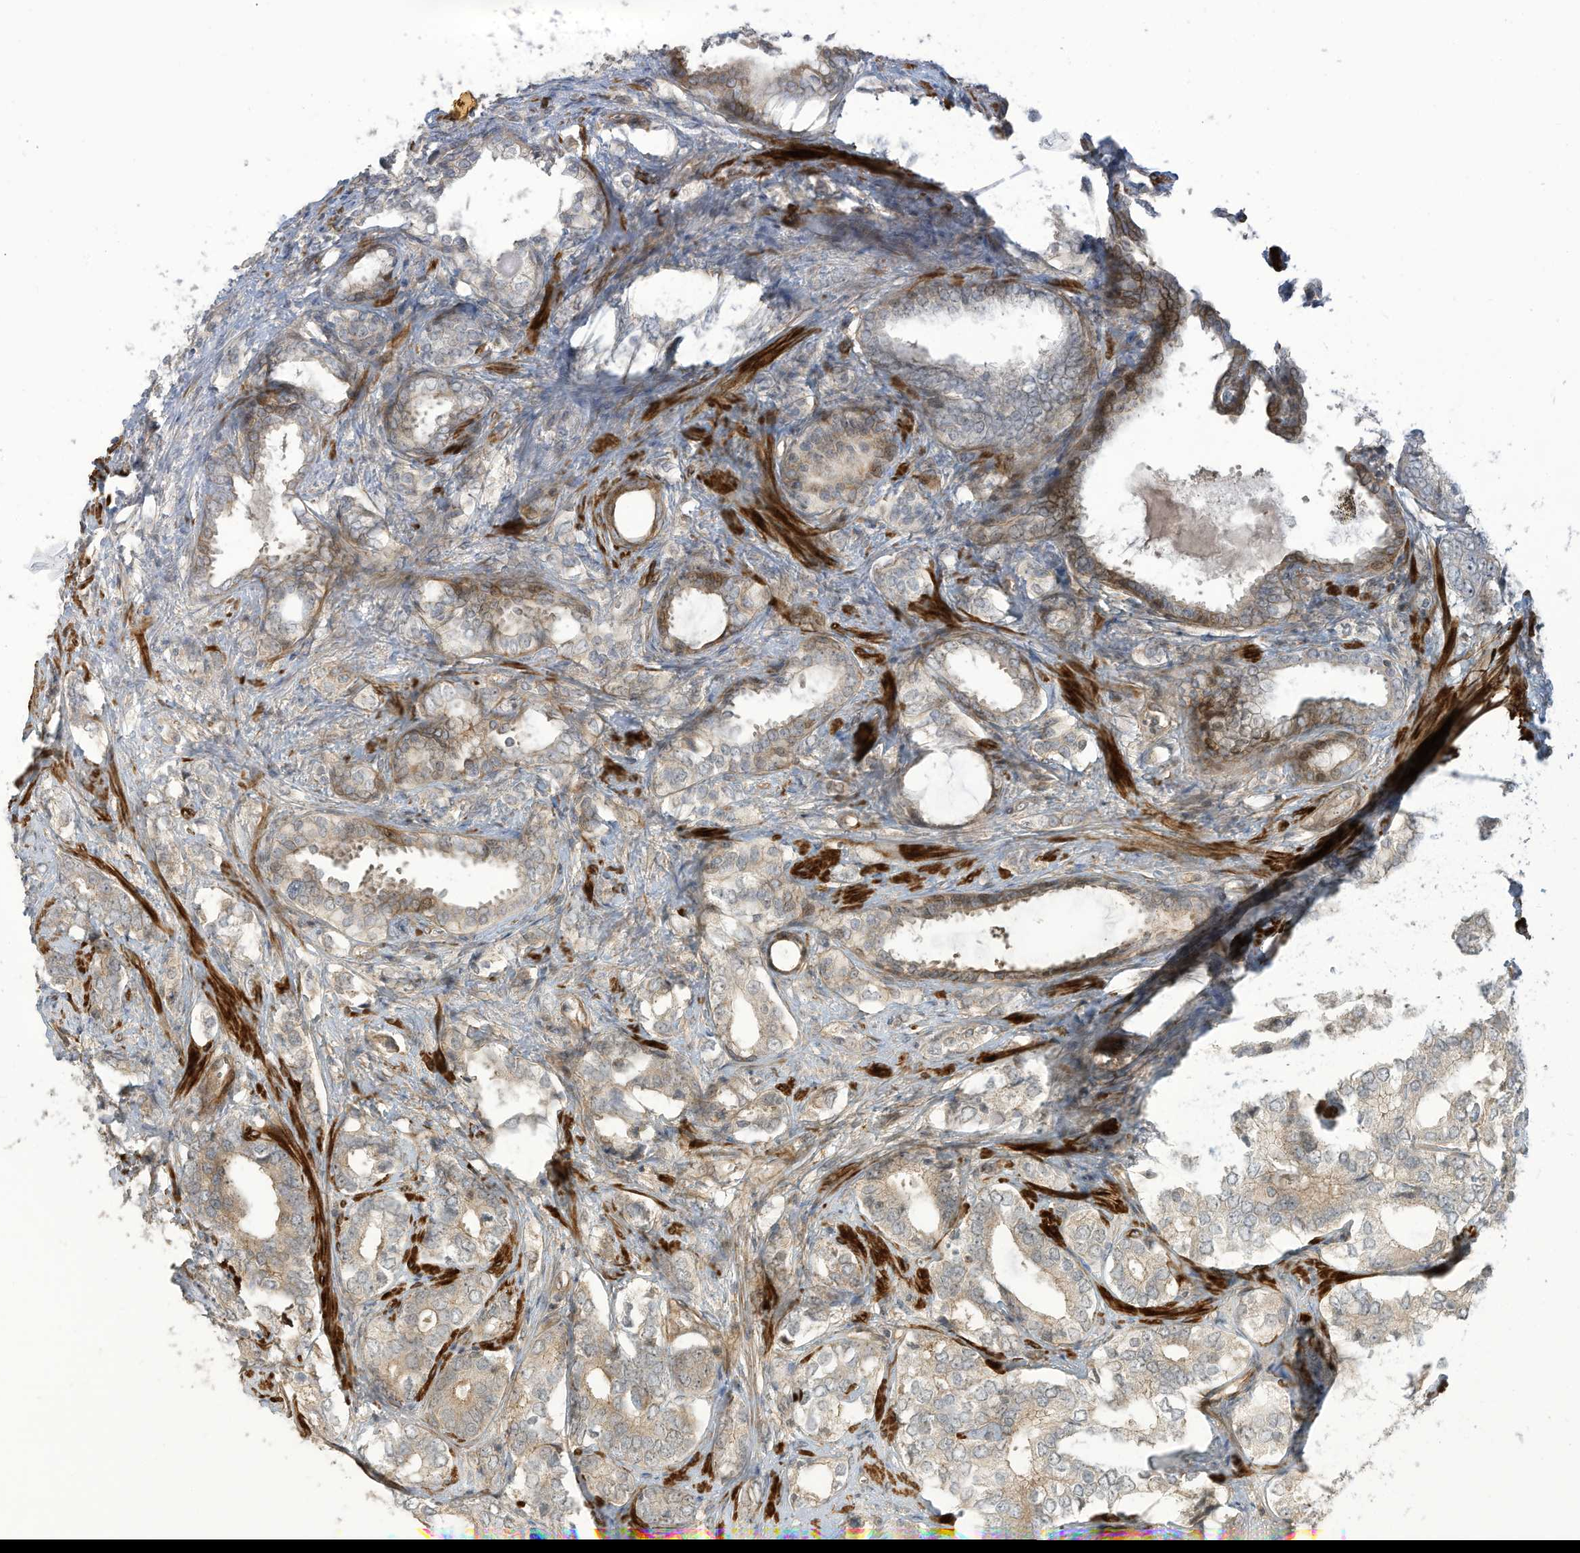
{"staining": {"intensity": "weak", "quantity": "25%-75%", "location": "cytoplasmic/membranous"}, "tissue": "prostate cancer", "cell_type": "Tumor cells", "image_type": "cancer", "snomed": [{"axis": "morphology", "description": "Adenocarcinoma, High grade"}, {"axis": "topography", "description": "Prostate"}], "caption": "High-power microscopy captured an IHC micrograph of prostate cancer (adenocarcinoma (high-grade)), revealing weak cytoplasmic/membranous expression in about 25%-75% of tumor cells.", "gene": "ENTR1", "patient": {"sex": "male", "age": 62}}